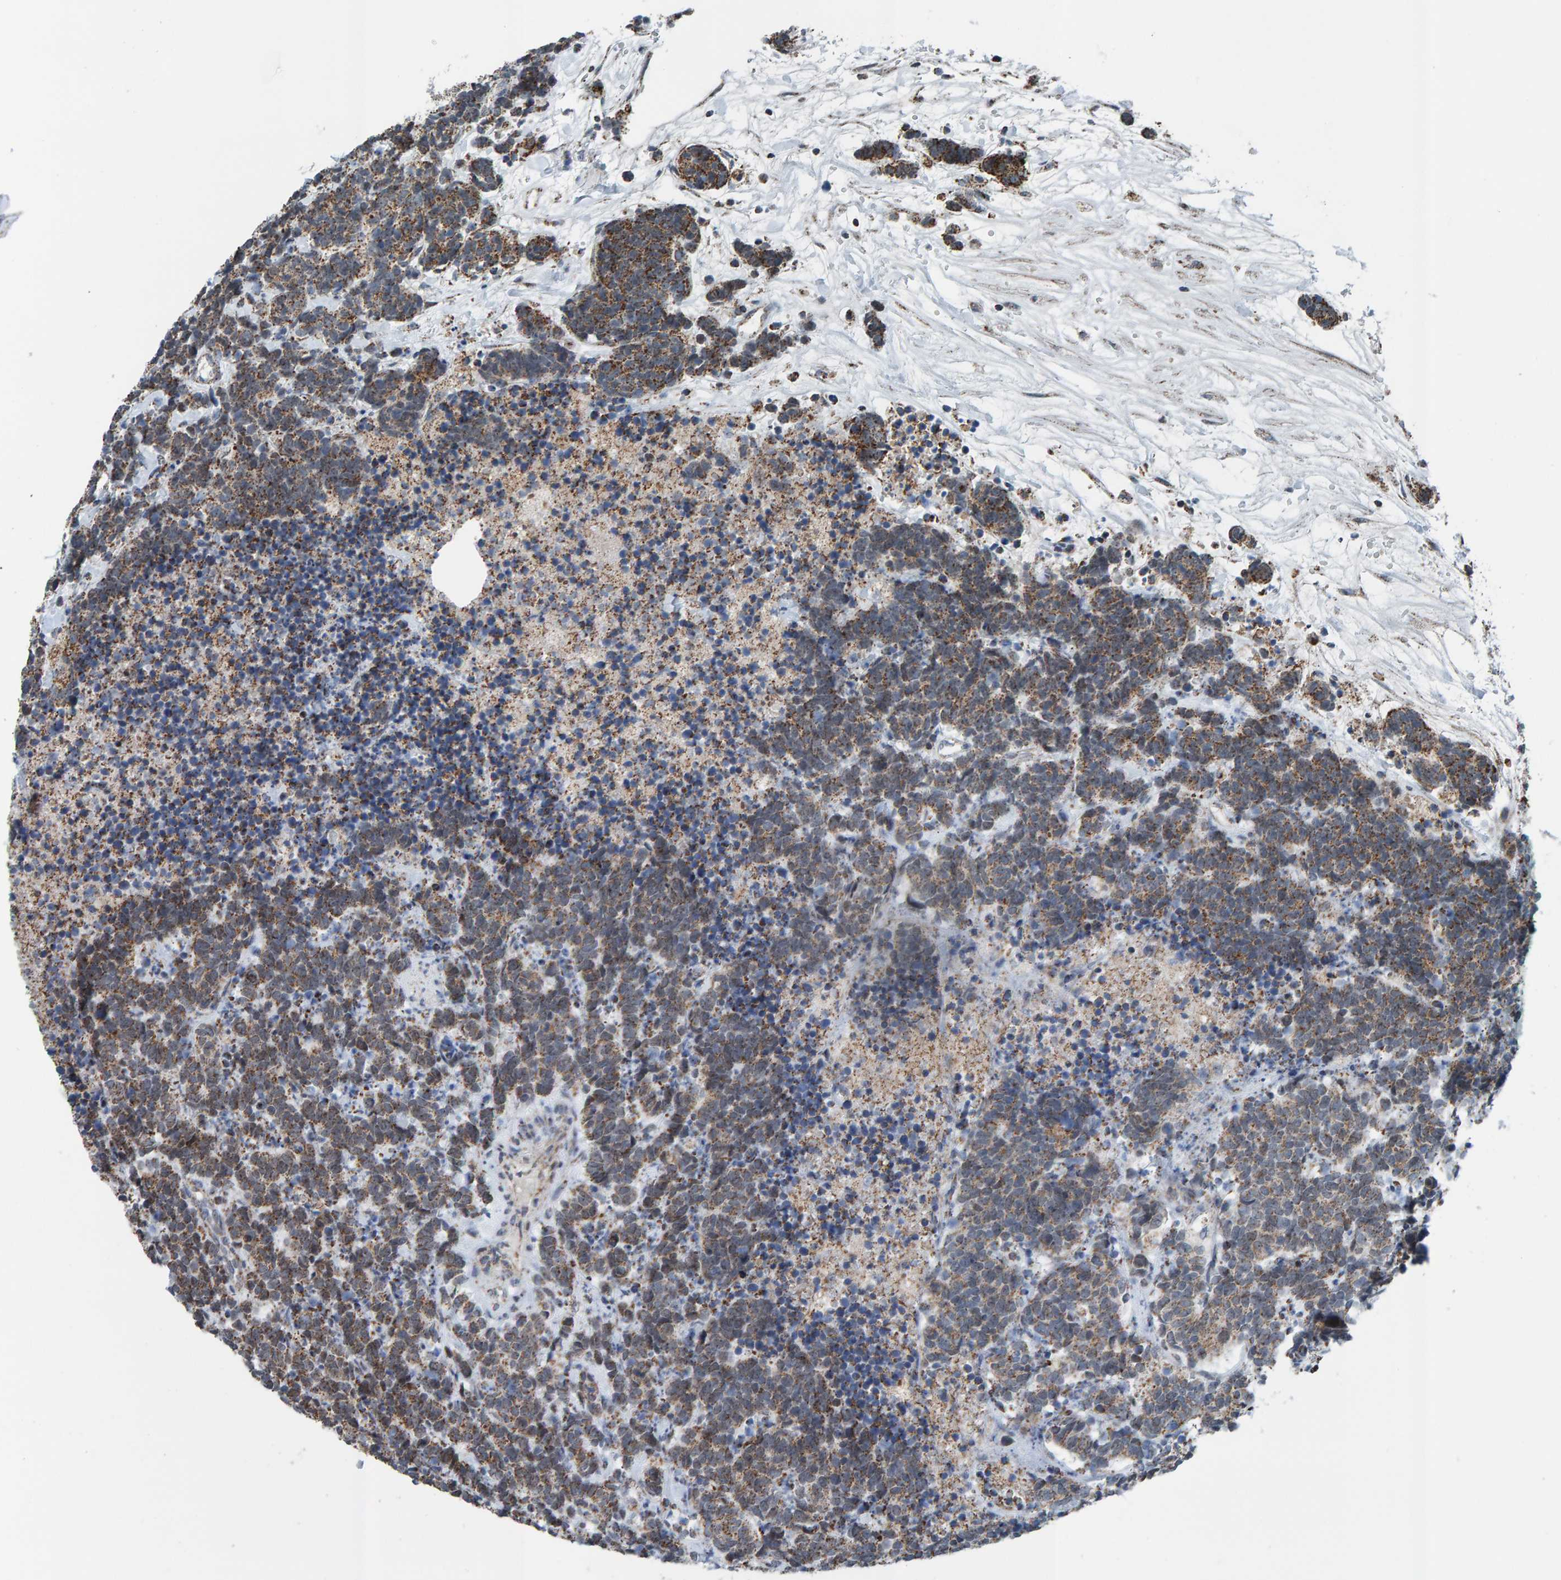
{"staining": {"intensity": "moderate", "quantity": "25%-75%", "location": "cytoplasmic/membranous"}, "tissue": "carcinoid", "cell_type": "Tumor cells", "image_type": "cancer", "snomed": [{"axis": "morphology", "description": "Carcinoma, NOS"}, {"axis": "morphology", "description": "Carcinoid, malignant, NOS"}, {"axis": "topography", "description": "Urinary bladder"}], "caption": "Immunohistochemistry (IHC) (DAB) staining of human carcinoid displays moderate cytoplasmic/membranous protein expression in approximately 25%-75% of tumor cells. (Brightfield microscopy of DAB IHC at high magnification).", "gene": "ZNF48", "patient": {"sex": "male", "age": 57}}